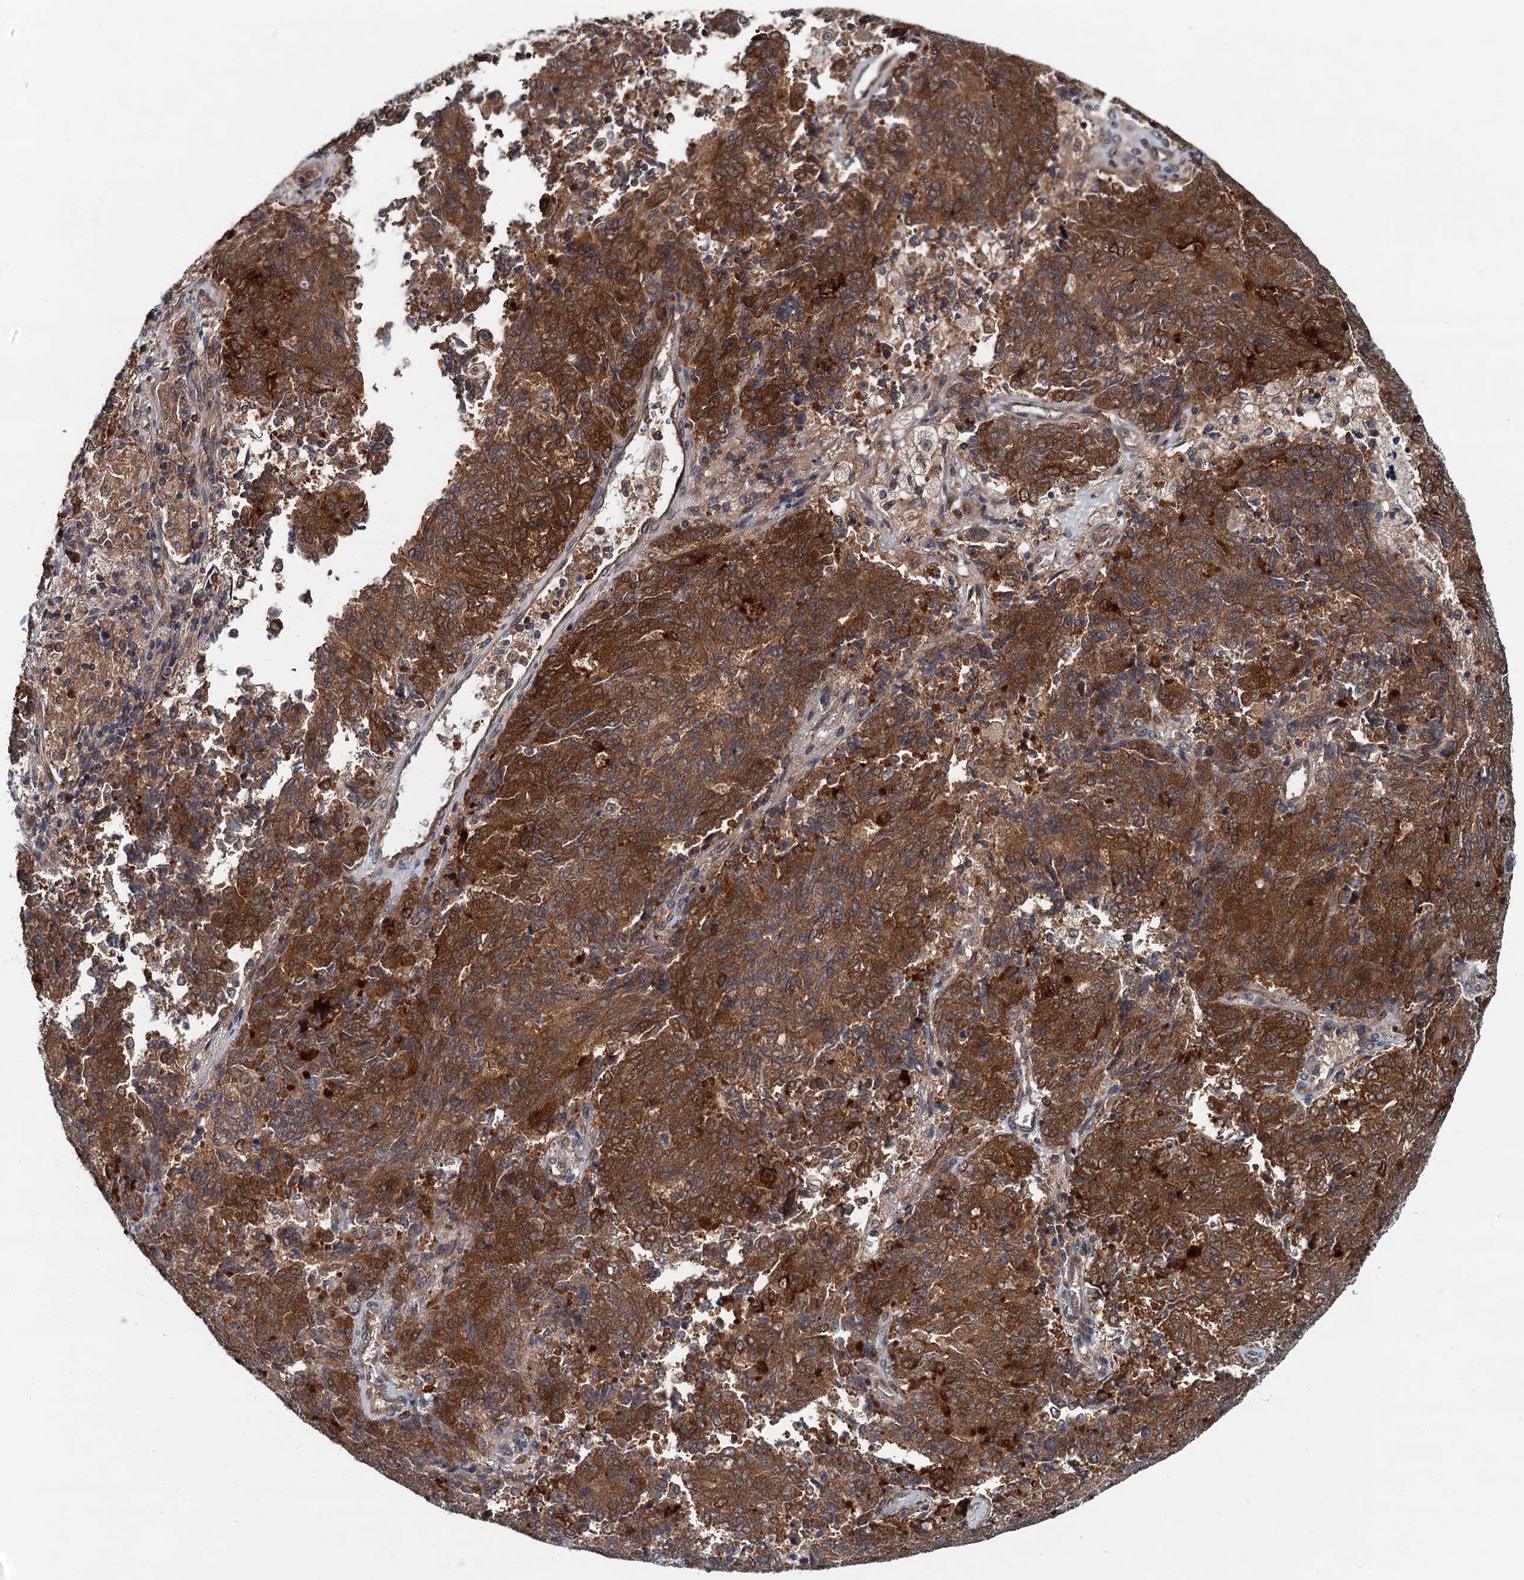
{"staining": {"intensity": "strong", "quantity": ">75%", "location": "cytoplasmic/membranous"}, "tissue": "endometrial cancer", "cell_type": "Tumor cells", "image_type": "cancer", "snomed": [{"axis": "morphology", "description": "Adenocarcinoma, NOS"}, {"axis": "topography", "description": "Endometrium"}], "caption": "DAB immunohistochemical staining of human endometrial cancer (adenocarcinoma) shows strong cytoplasmic/membranous protein positivity in approximately >75% of tumor cells.", "gene": "AAGAB", "patient": {"sex": "female", "age": 80}}